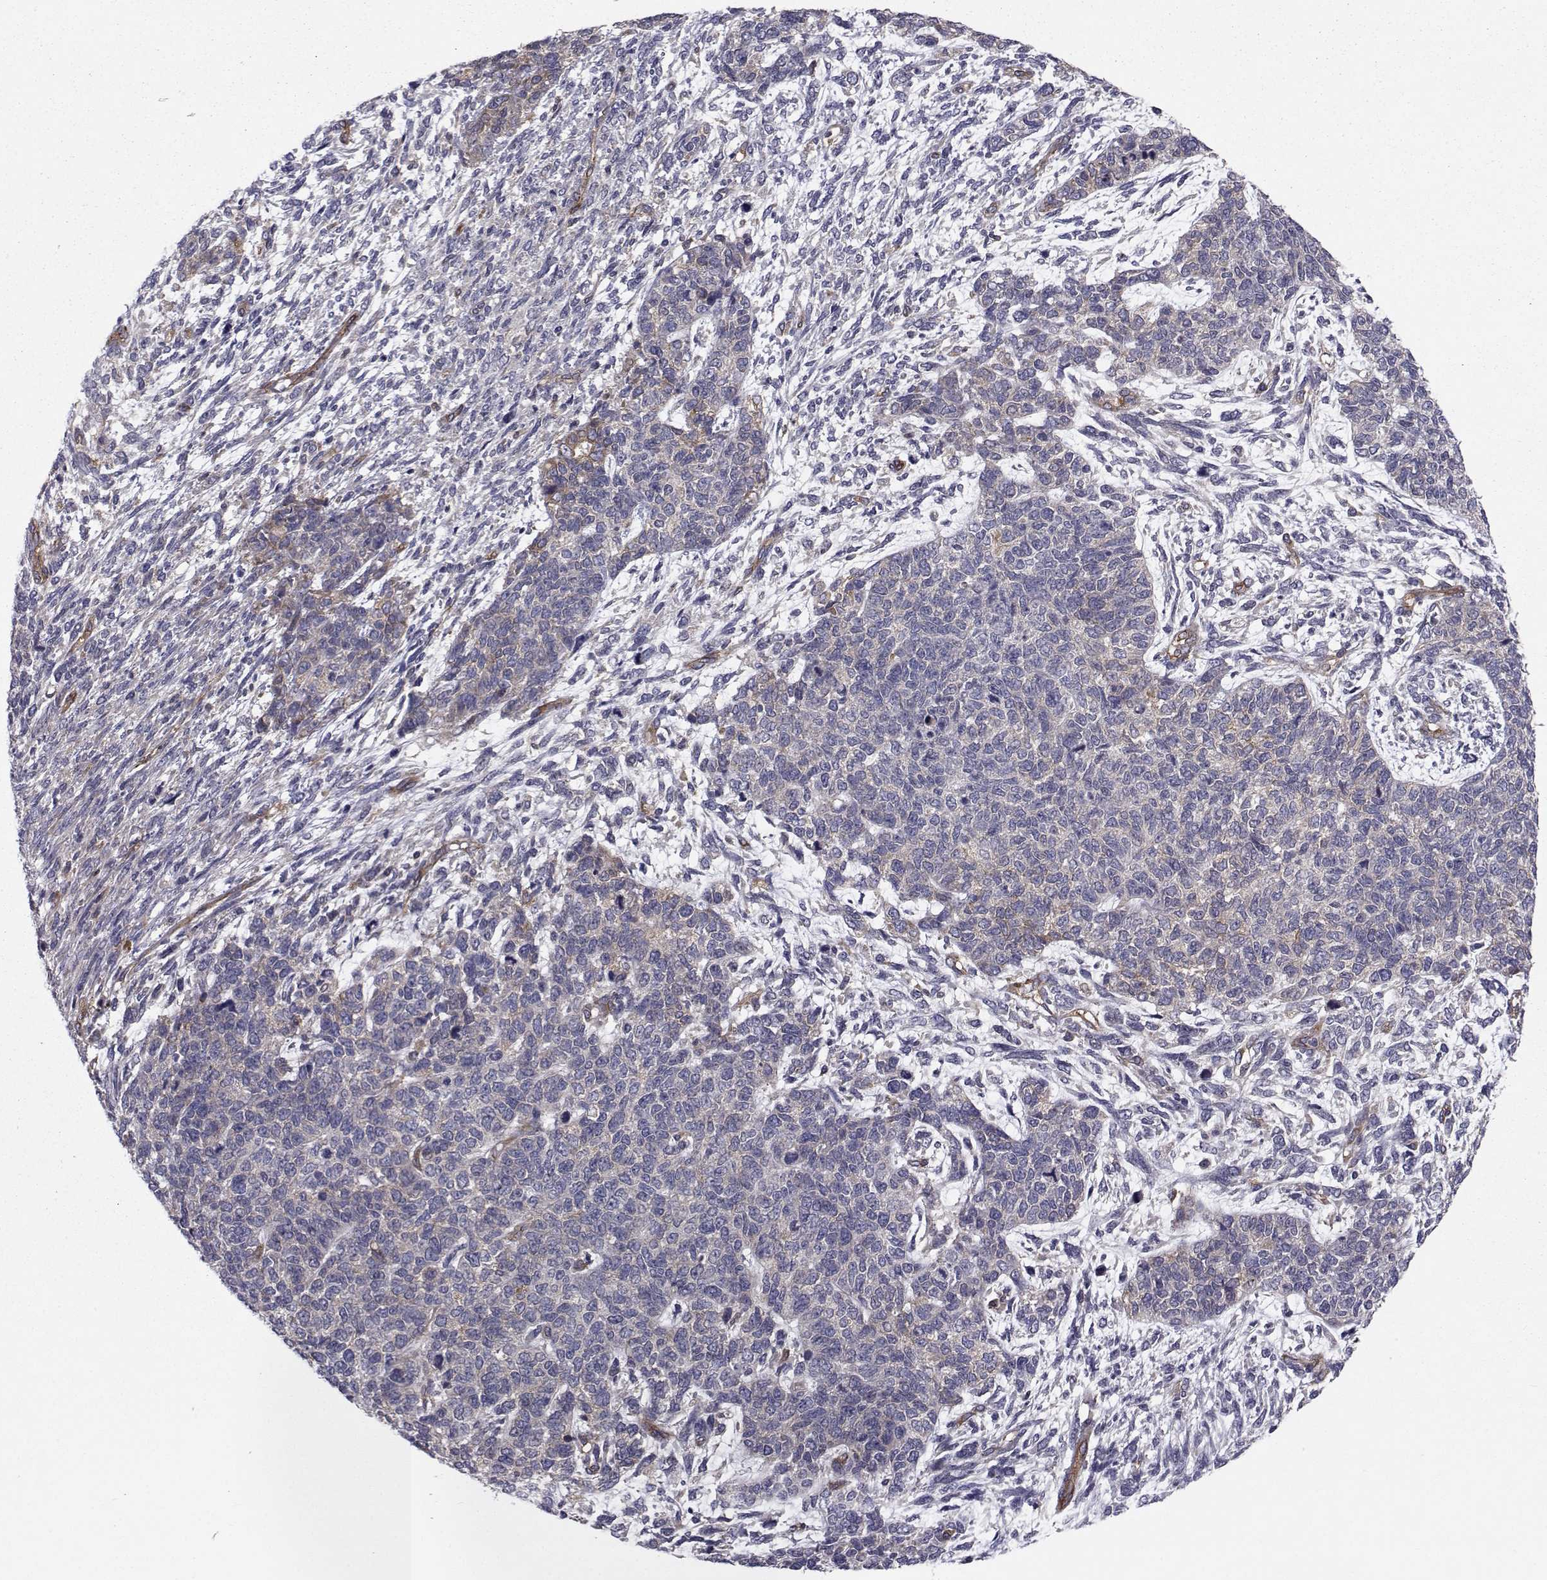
{"staining": {"intensity": "negative", "quantity": "none", "location": "none"}, "tissue": "cervical cancer", "cell_type": "Tumor cells", "image_type": "cancer", "snomed": [{"axis": "morphology", "description": "Squamous cell carcinoma, NOS"}, {"axis": "topography", "description": "Cervix"}], "caption": "This is an IHC histopathology image of human cervical cancer. There is no expression in tumor cells.", "gene": "TRIP10", "patient": {"sex": "female", "age": 63}}